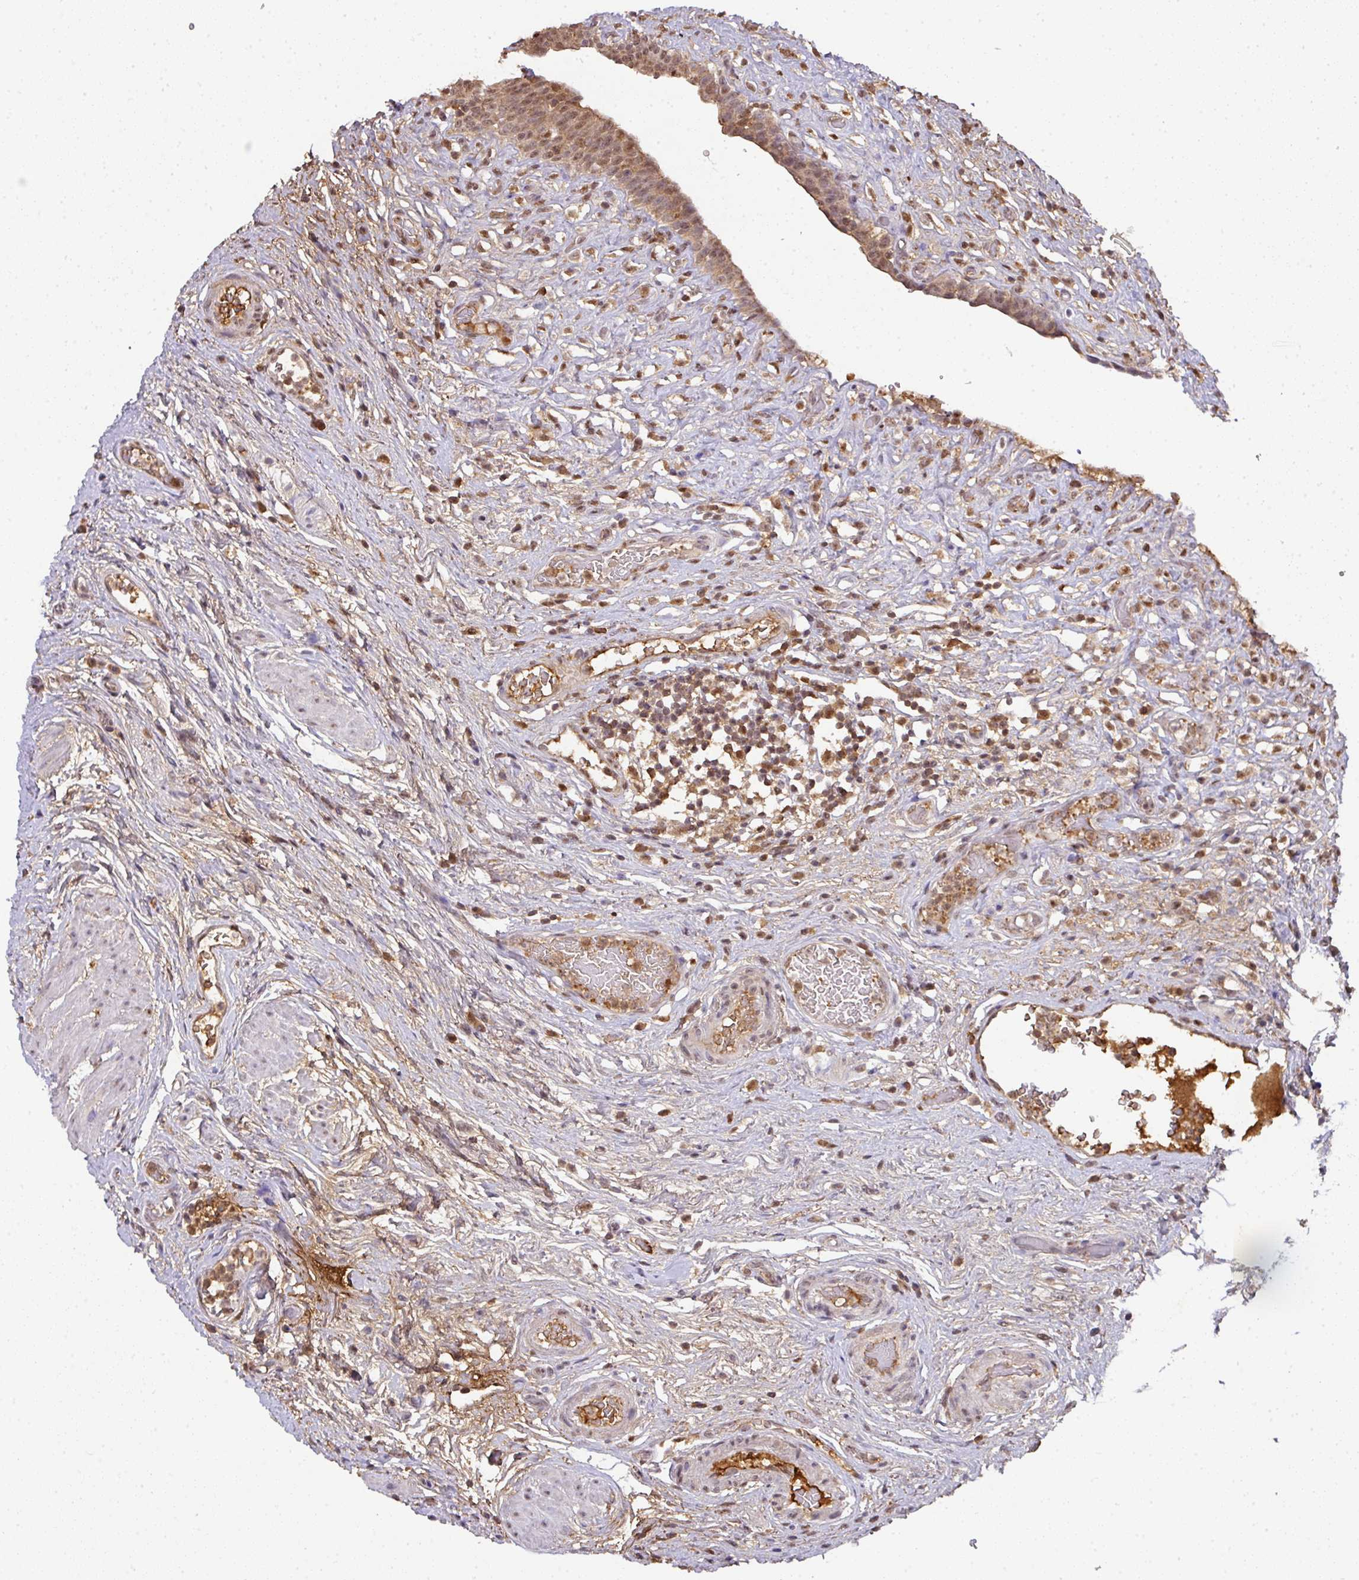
{"staining": {"intensity": "moderate", "quantity": ">75%", "location": "cytoplasmic/membranous,nuclear"}, "tissue": "urinary bladder", "cell_type": "Urothelial cells", "image_type": "normal", "snomed": [{"axis": "morphology", "description": "Normal tissue, NOS"}, {"axis": "topography", "description": "Urinary bladder"}], "caption": "A photomicrograph of human urinary bladder stained for a protein reveals moderate cytoplasmic/membranous,nuclear brown staining in urothelial cells. Using DAB (3,3'-diaminobenzidine) (brown) and hematoxylin (blue) stains, captured at high magnification using brightfield microscopy.", "gene": "RANBP9", "patient": {"sex": "male", "age": 71}}